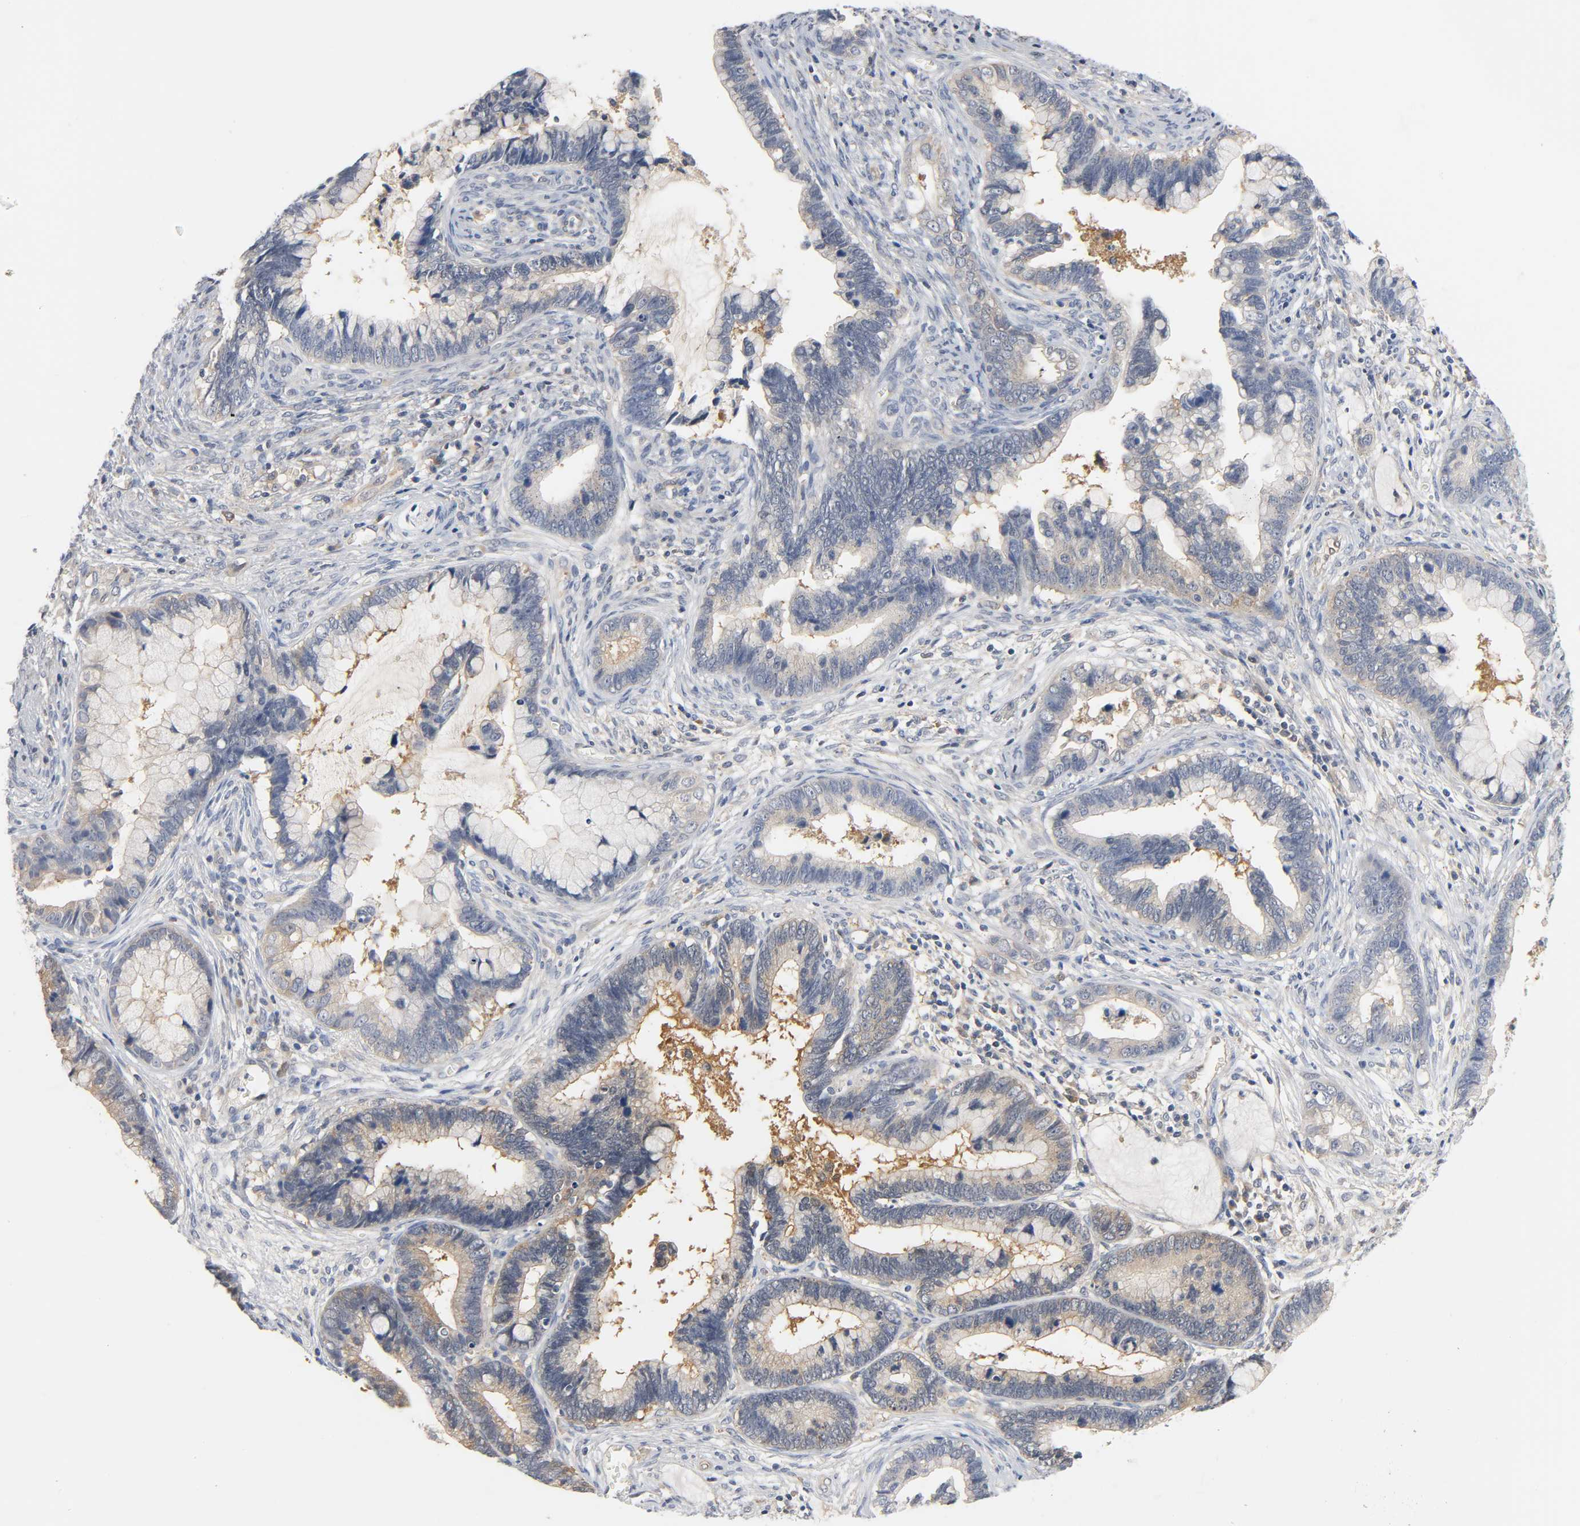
{"staining": {"intensity": "weak", "quantity": ">75%", "location": "cytoplasmic/membranous"}, "tissue": "cervical cancer", "cell_type": "Tumor cells", "image_type": "cancer", "snomed": [{"axis": "morphology", "description": "Adenocarcinoma, NOS"}, {"axis": "topography", "description": "Cervix"}], "caption": "Protein expression analysis of cervical adenocarcinoma exhibits weak cytoplasmic/membranous expression in about >75% of tumor cells. The staining was performed using DAB (3,3'-diaminobenzidine) to visualize the protein expression in brown, while the nuclei were stained in blue with hematoxylin (Magnification: 20x).", "gene": "FYN", "patient": {"sex": "female", "age": 44}}